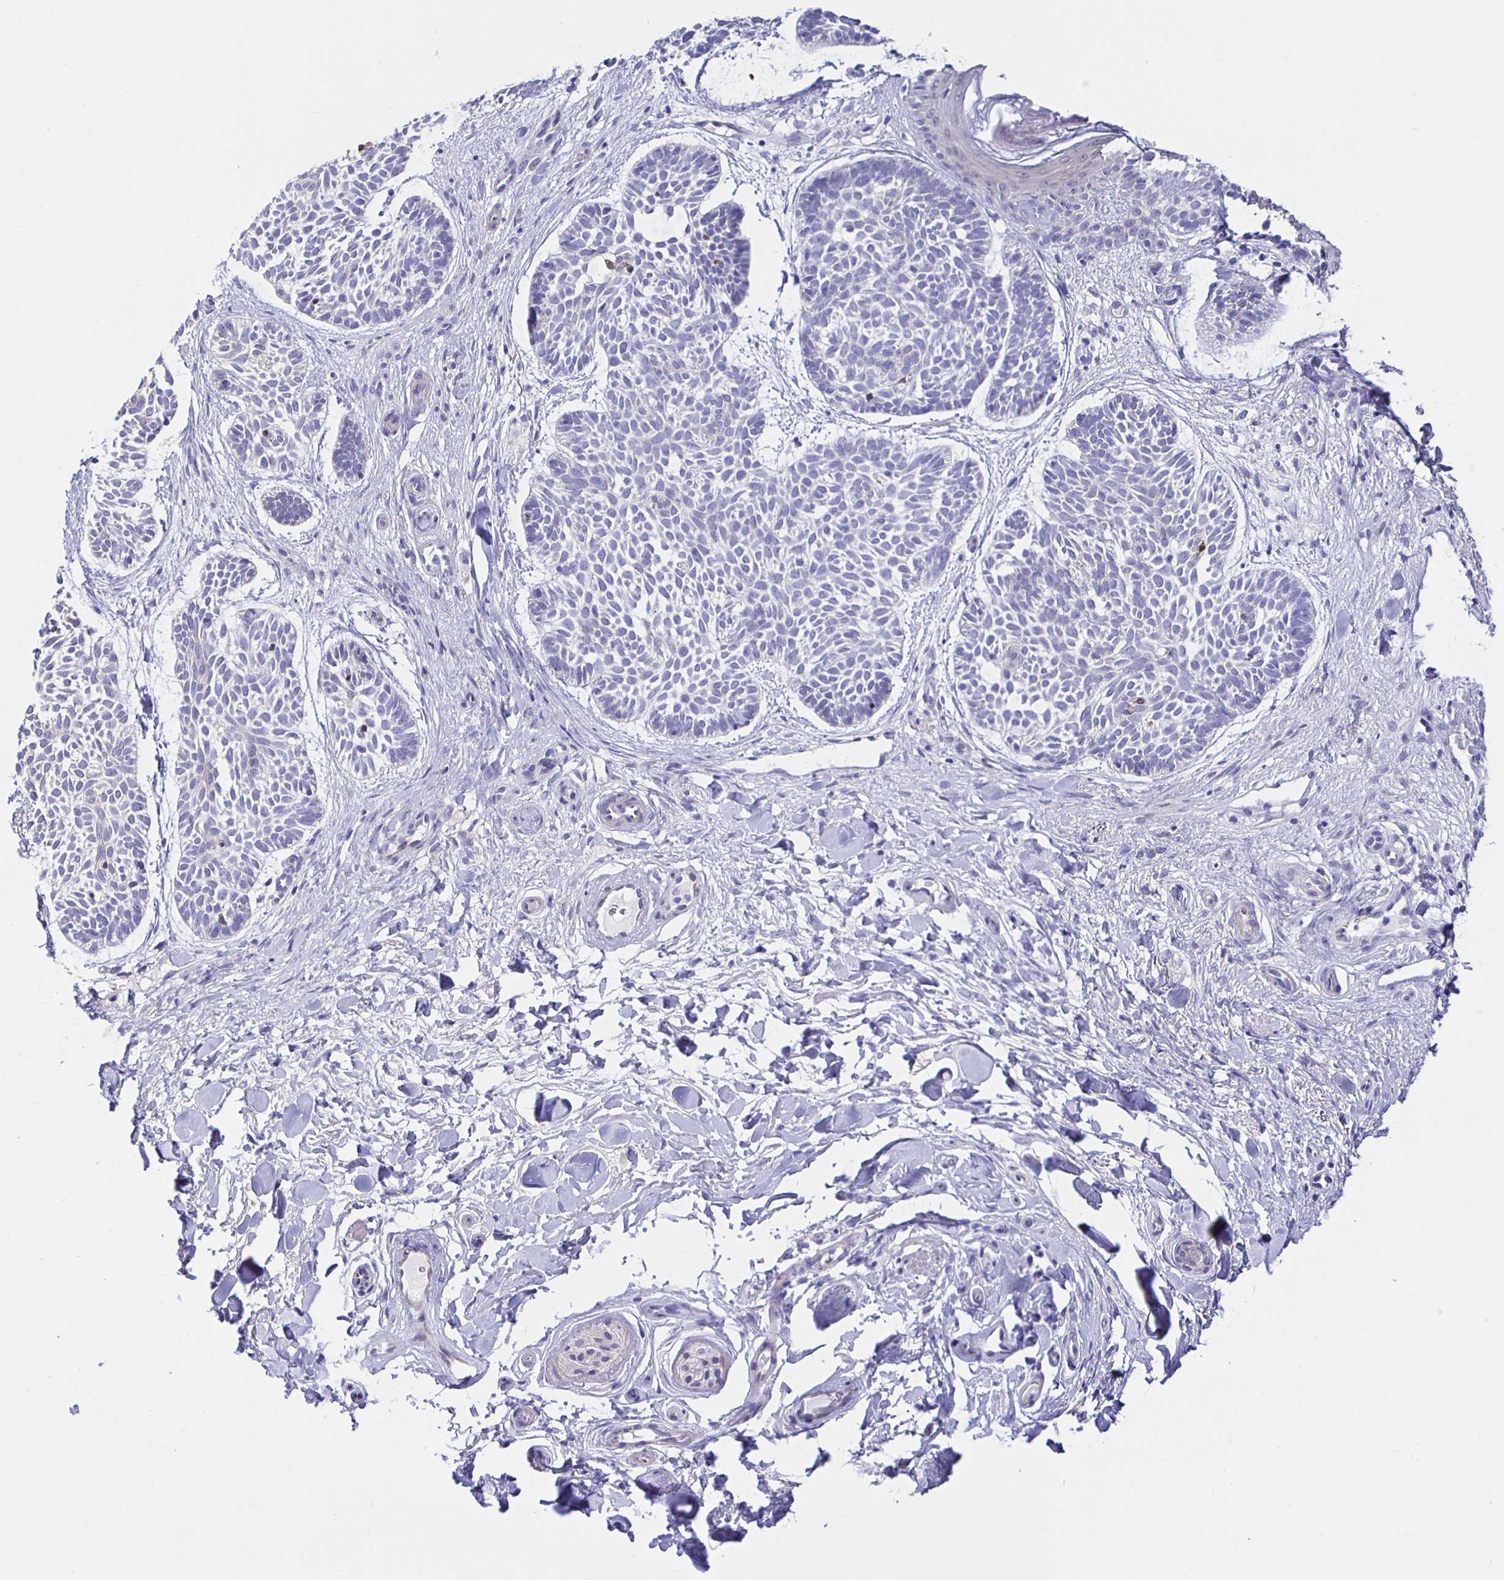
{"staining": {"intensity": "negative", "quantity": "none", "location": "none"}, "tissue": "skin cancer", "cell_type": "Tumor cells", "image_type": "cancer", "snomed": [{"axis": "morphology", "description": "Basal cell carcinoma"}, {"axis": "topography", "description": "Skin"}], "caption": "A histopathology image of skin basal cell carcinoma stained for a protein displays no brown staining in tumor cells. Nuclei are stained in blue.", "gene": "HSPA4L", "patient": {"sex": "male", "age": 89}}